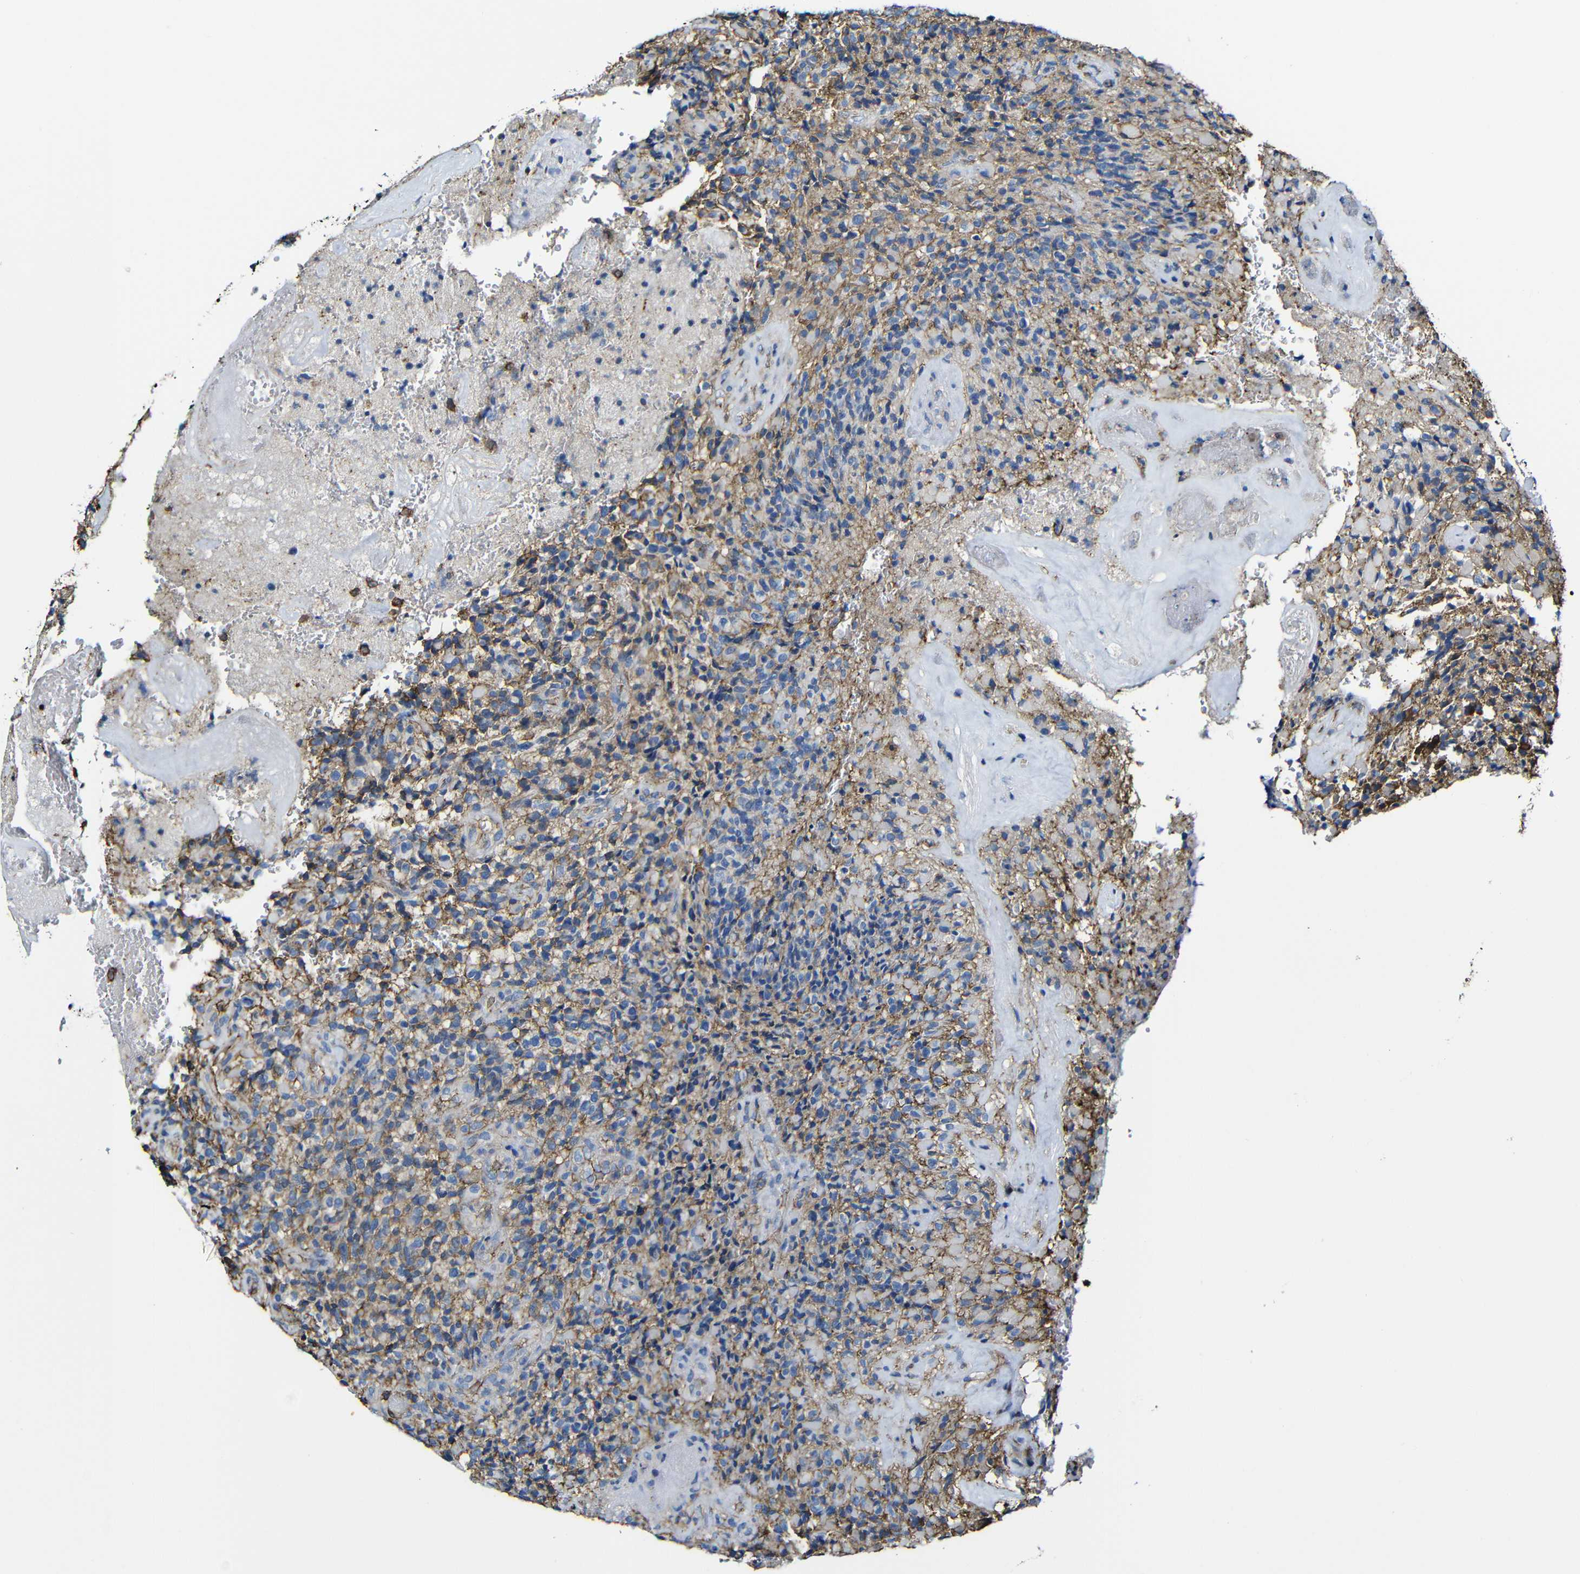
{"staining": {"intensity": "moderate", "quantity": ">75%", "location": "cytoplasmic/membranous"}, "tissue": "glioma", "cell_type": "Tumor cells", "image_type": "cancer", "snomed": [{"axis": "morphology", "description": "Glioma, malignant, High grade"}, {"axis": "topography", "description": "Brain"}], "caption": "Immunohistochemistry (IHC) micrograph of neoplastic tissue: glioma stained using IHC demonstrates medium levels of moderate protein expression localized specifically in the cytoplasmic/membranous of tumor cells, appearing as a cytoplasmic/membranous brown color.", "gene": "MSN", "patient": {"sex": "male", "age": 71}}